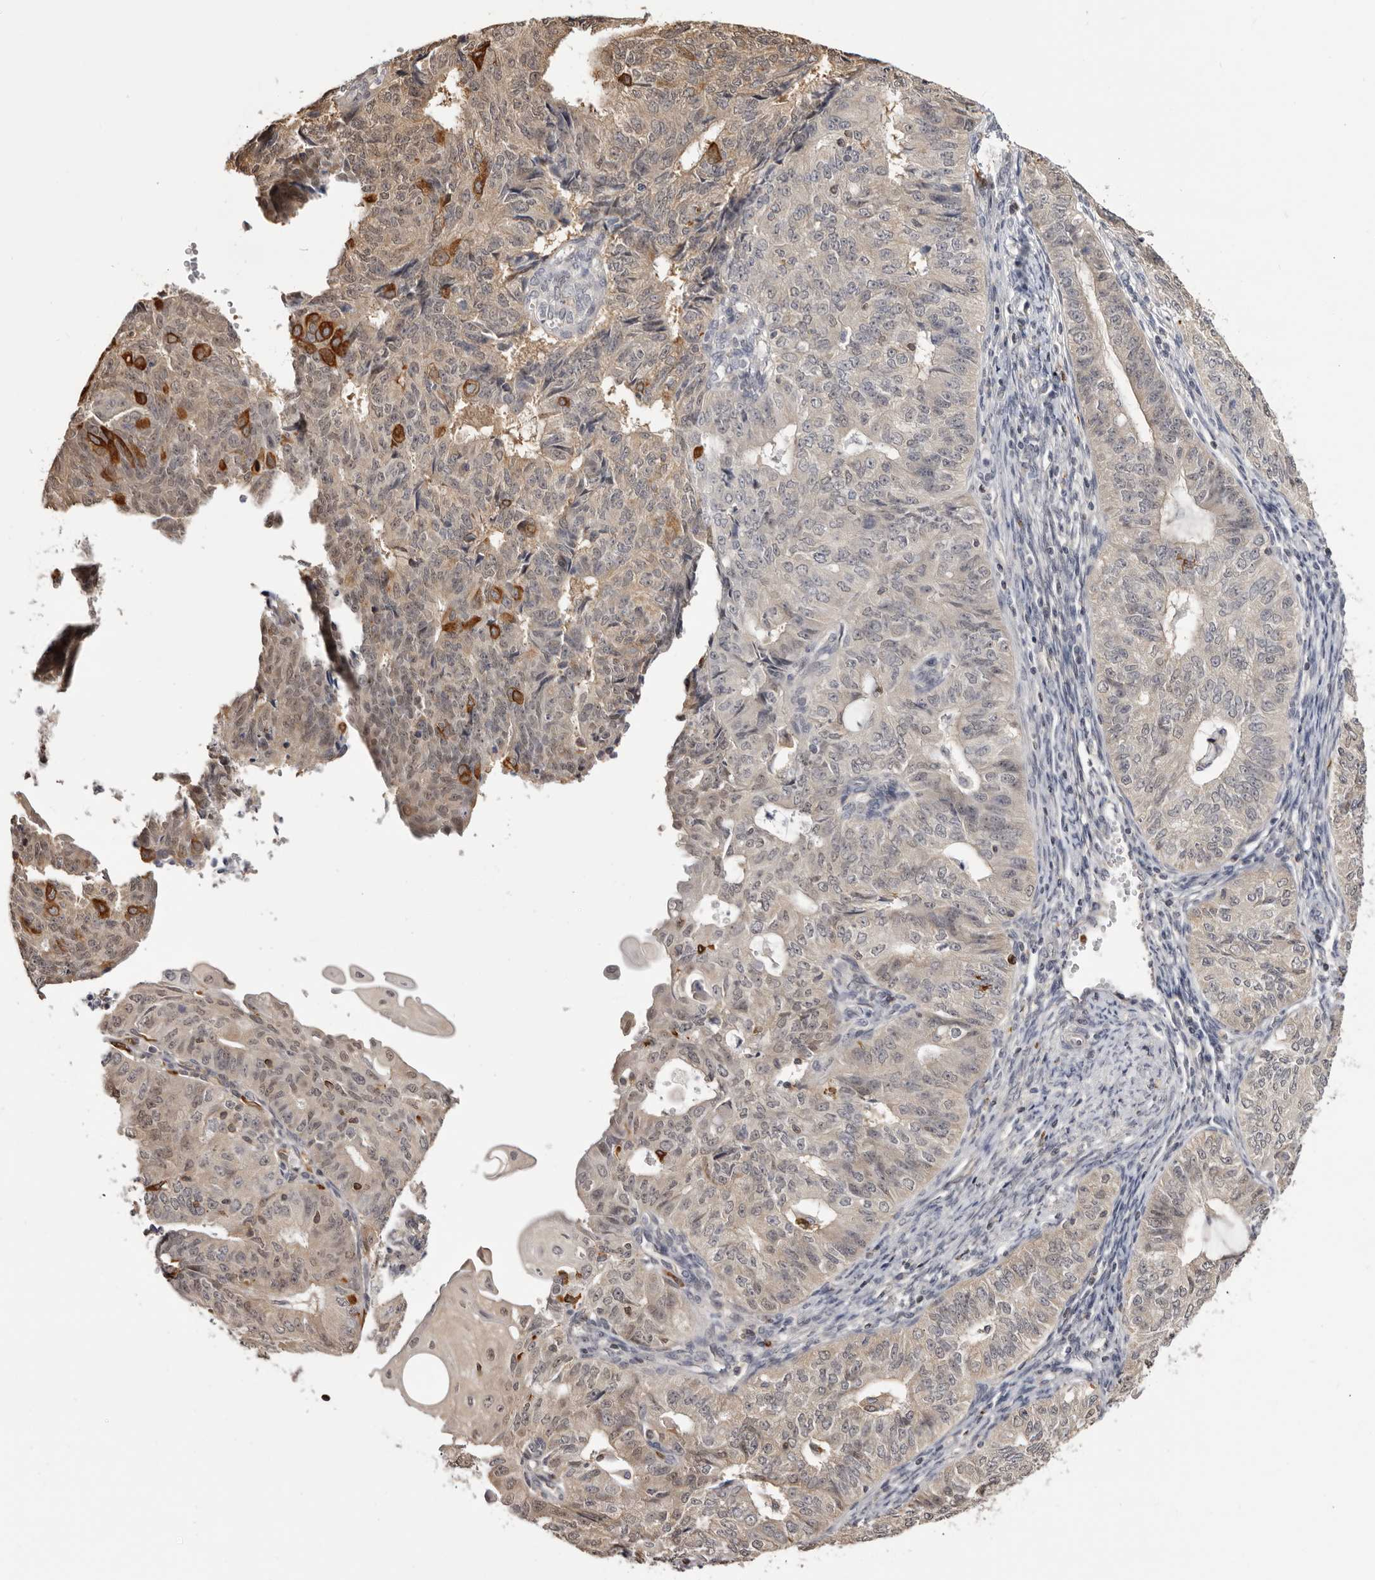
{"staining": {"intensity": "moderate", "quantity": "<25%", "location": "cytoplasmic/membranous"}, "tissue": "endometrial cancer", "cell_type": "Tumor cells", "image_type": "cancer", "snomed": [{"axis": "morphology", "description": "Adenocarcinoma, NOS"}, {"axis": "topography", "description": "Endometrium"}], "caption": "Human endometrial cancer (adenocarcinoma) stained with a brown dye displays moderate cytoplasmic/membranous positive staining in approximately <25% of tumor cells.", "gene": "TNNI1", "patient": {"sex": "female", "age": 32}}